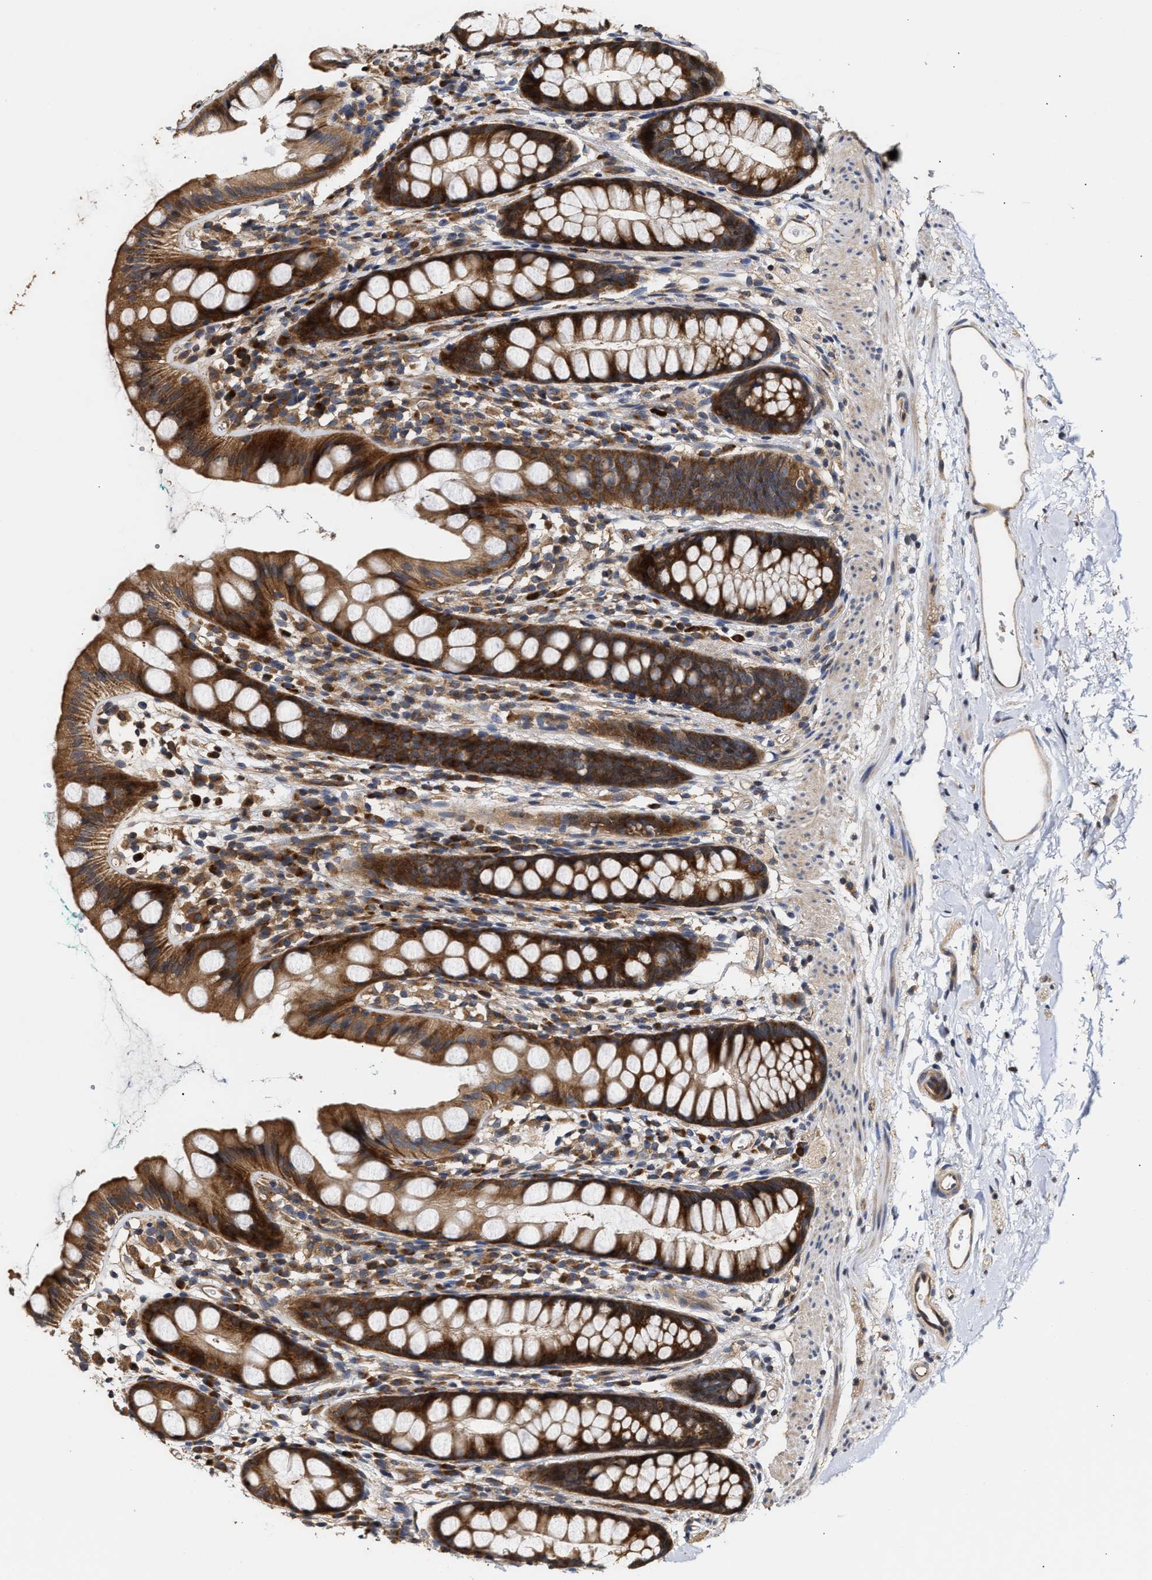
{"staining": {"intensity": "strong", "quantity": ">75%", "location": "cytoplasmic/membranous"}, "tissue": "rectum", "cell_type": "Glandular cells", "image_type": "normal", "snomed": [{"axis": "morphology", "description": "Normal tissue, NOS"}, {"axis": "topography", "description": "Rectum"}], "caption": "The histopathology image shows staining of unremarkable rectum, revealing strong cytoplasmic/membranous protein positivity (brown color) within glandular cells. The staining was performed using DAB (3,3'-diaminobenzidine) to visualize the protein expression in brown, while the nuclei were stained in blue with hematoxylin (Magnification: 20x).", "gene": "CLIP2", "patient": {"sex": "female", "age": 65}}